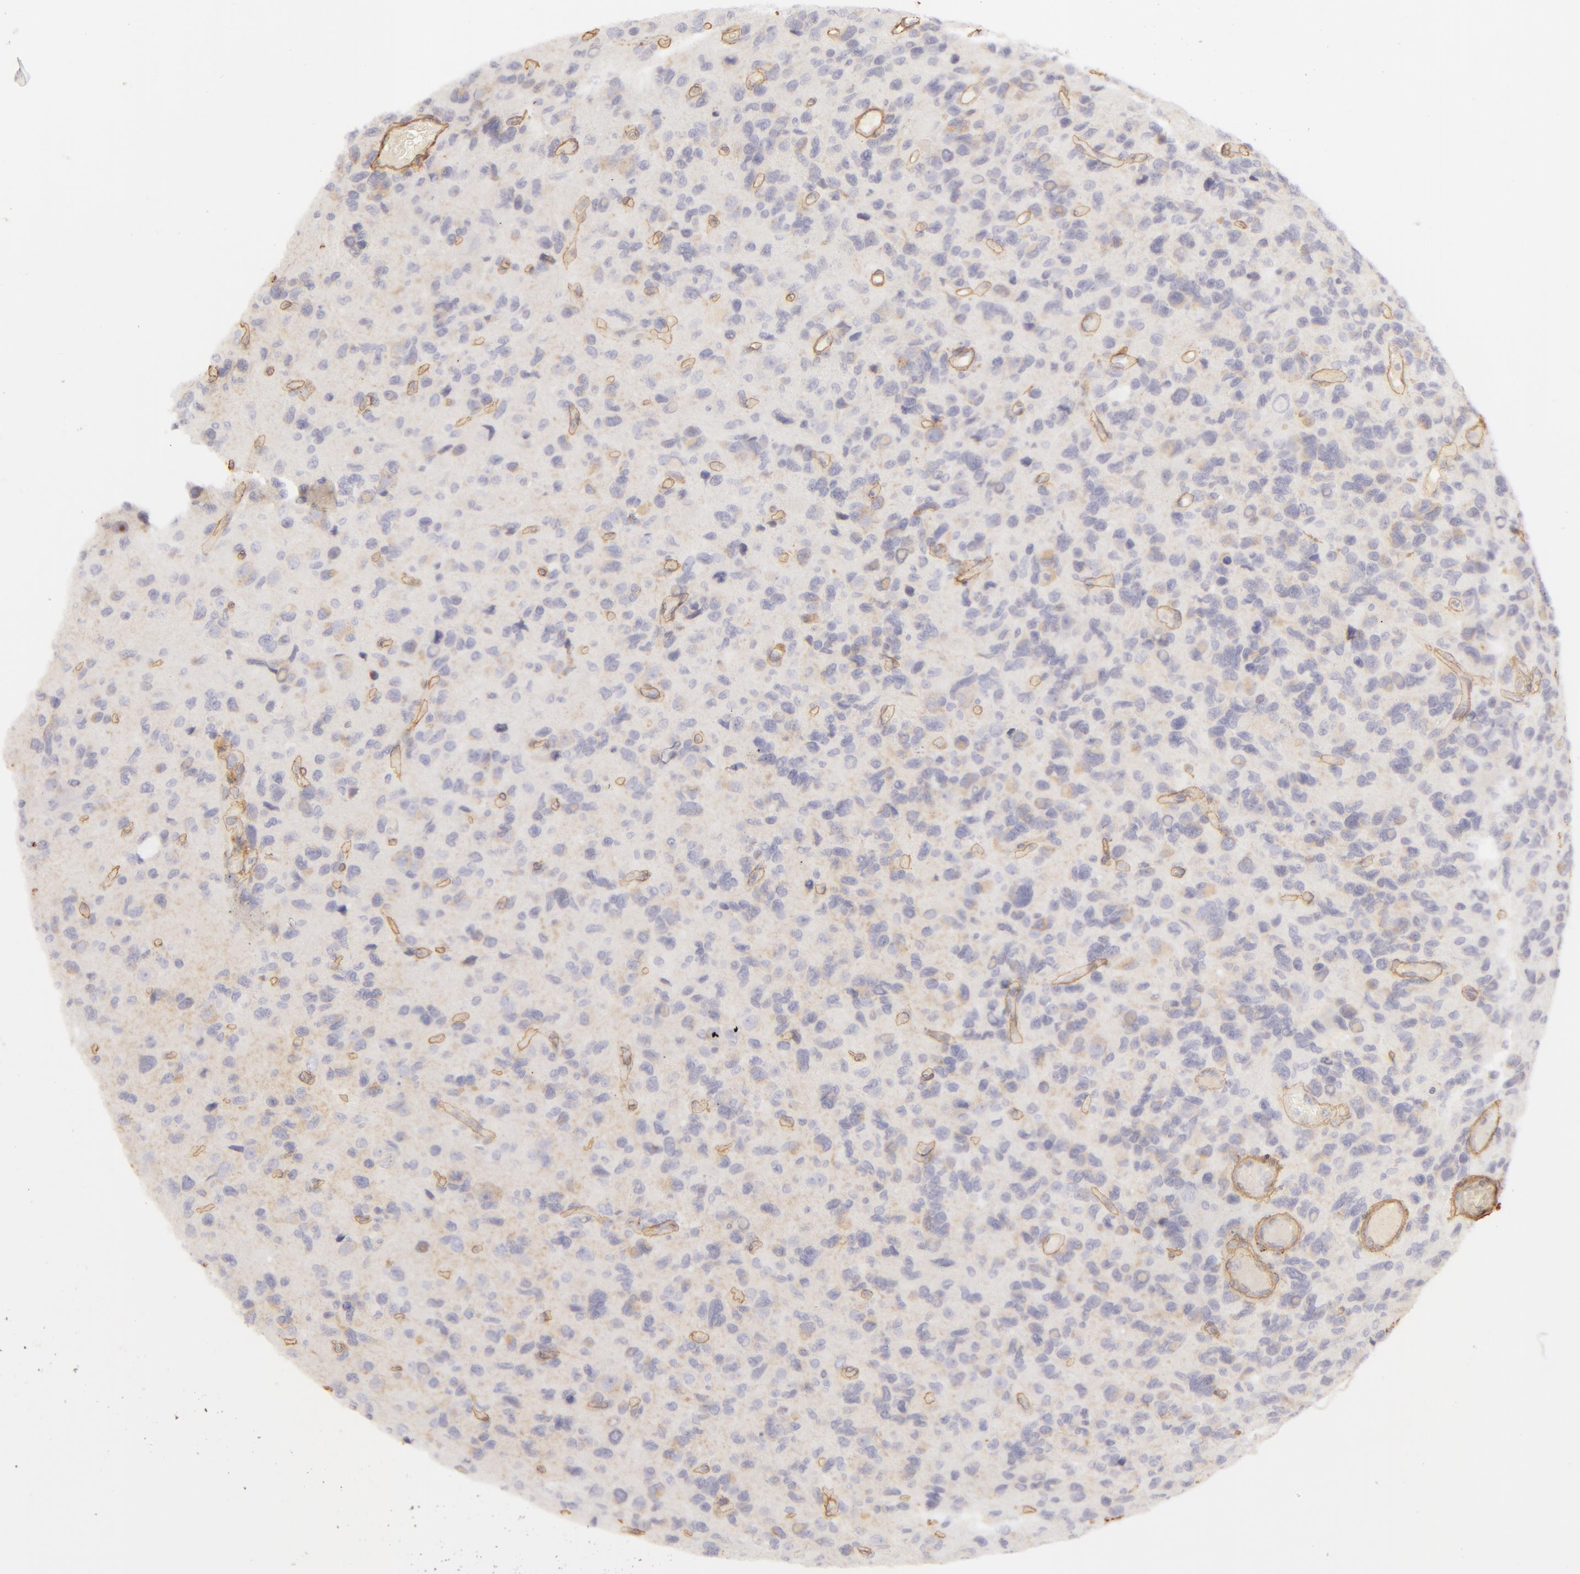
{"staining": {"intensity": "negative", "quantity": "none", "location": "none"}, "tissue": "glioma", "cell_type": "Tumor cells", "image_type": "cancer", "snomed": [{"axis": "morphology", "description": "Glioma, malignant, High grade"}, {"axis": "topography", "description": "Brain"}], "caption": "Immunohistochemistry micrograph of neoplastic tissue: glioma stained with DAB shows no significant protein staining in tumor cells. The staining was performed using DAB (3,3'-diaminobenzidine) to visualize the protein expression in brown, while the nuclei were stained in blue with hematoxylin (Magnification: 20x).", "gene": "COL4A1", "patient": {"sex": "male", "age": 77}}